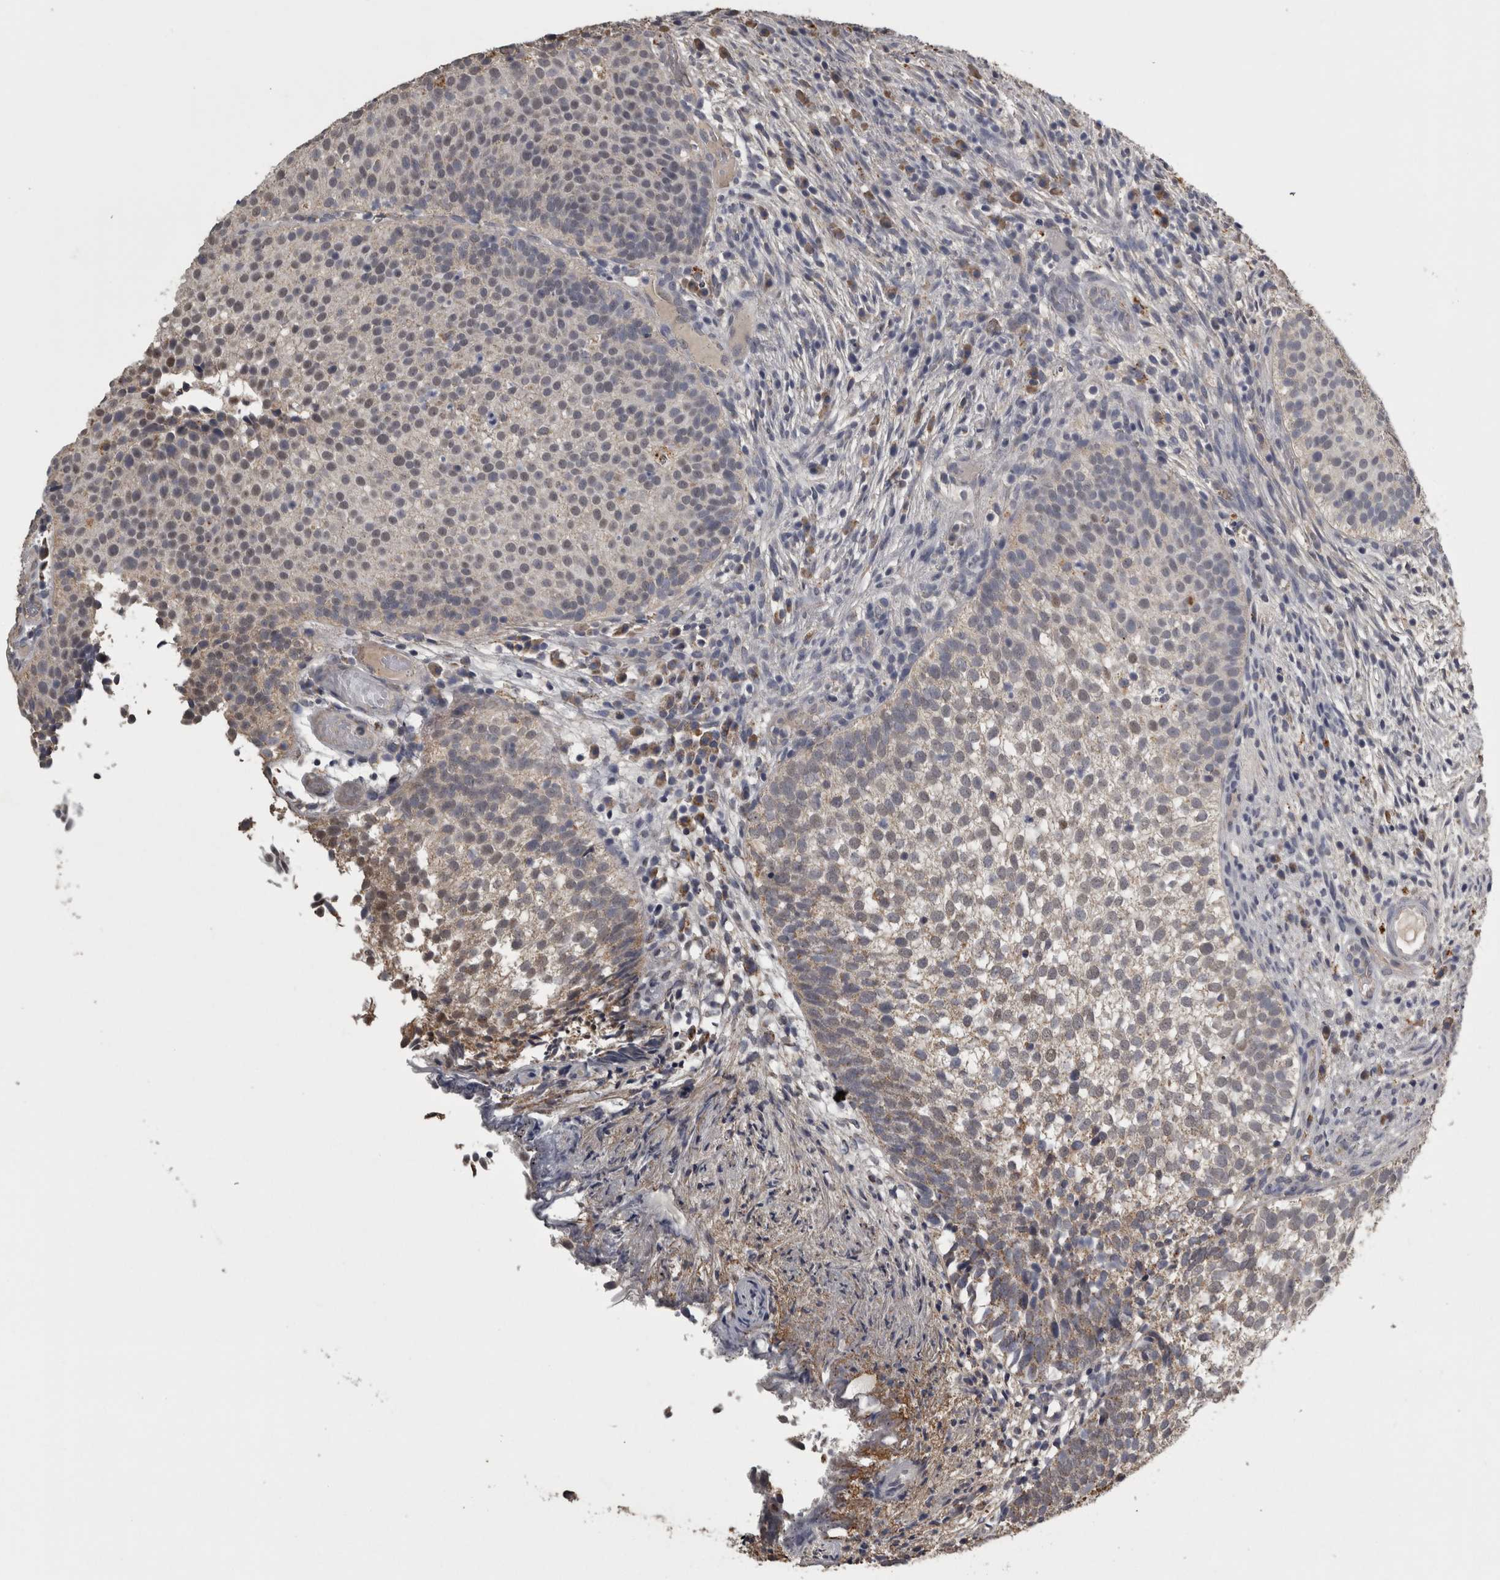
{"staining": {"intensity": "weak", "quantity": "<25%", "location": "cytoplasmic/membranous"}, "tissue": "urothelial cancer", "cell_type": "Tumor cells", "image_type": "cancer", "snomed": [{"axis": "morphology", "description": "Urothelial carcinoma, Low grade"}, {"axis": "topography", "description": "Urinary bladder"}], "caption": "Immunohistochemical staining of human urothelial carcinoma (low-grade) shows no significant staining in tumor cells.", "gene": "FRK", "patient": {"sex": "male", "age": 86}}